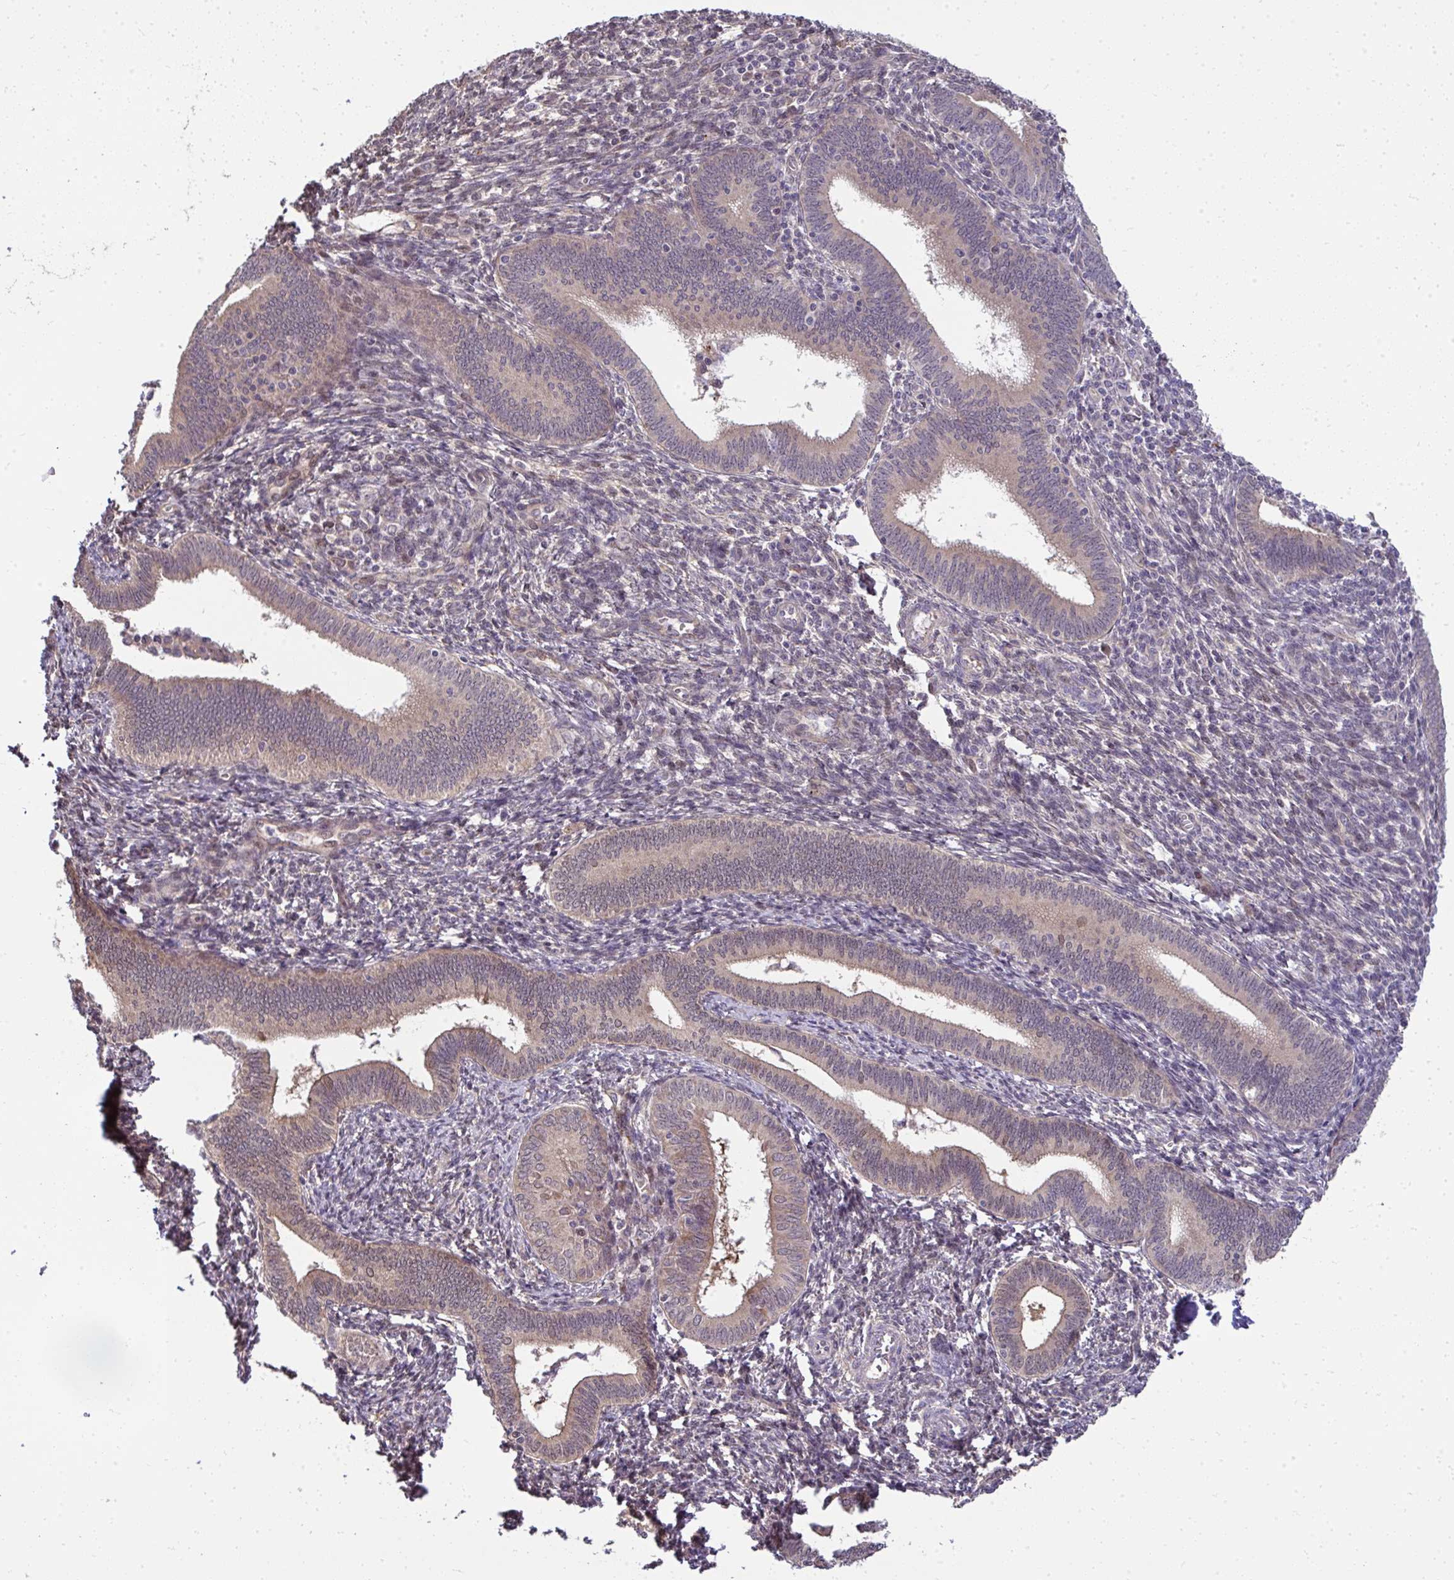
{"staining": {"intensity": "weak", "quantity": "<25%", "location": "nuclear"}, "tissue": "endometrium", "cell_type": "Cells in endometrial stroma", "image_type": "normal", "snomed": [{"axis": "morphology", "description": "Normal tissue, NOS"}, {"axis": "topography", "description": "Endometrium"}], "caption": "The photomicrograph displays no significant staining in cells in endometrial stroma of endometrium. (IHC, brightfield microscopy, high magnification).", "gene": "RDH14", "patient": {"sex": "female", "age": 41}}